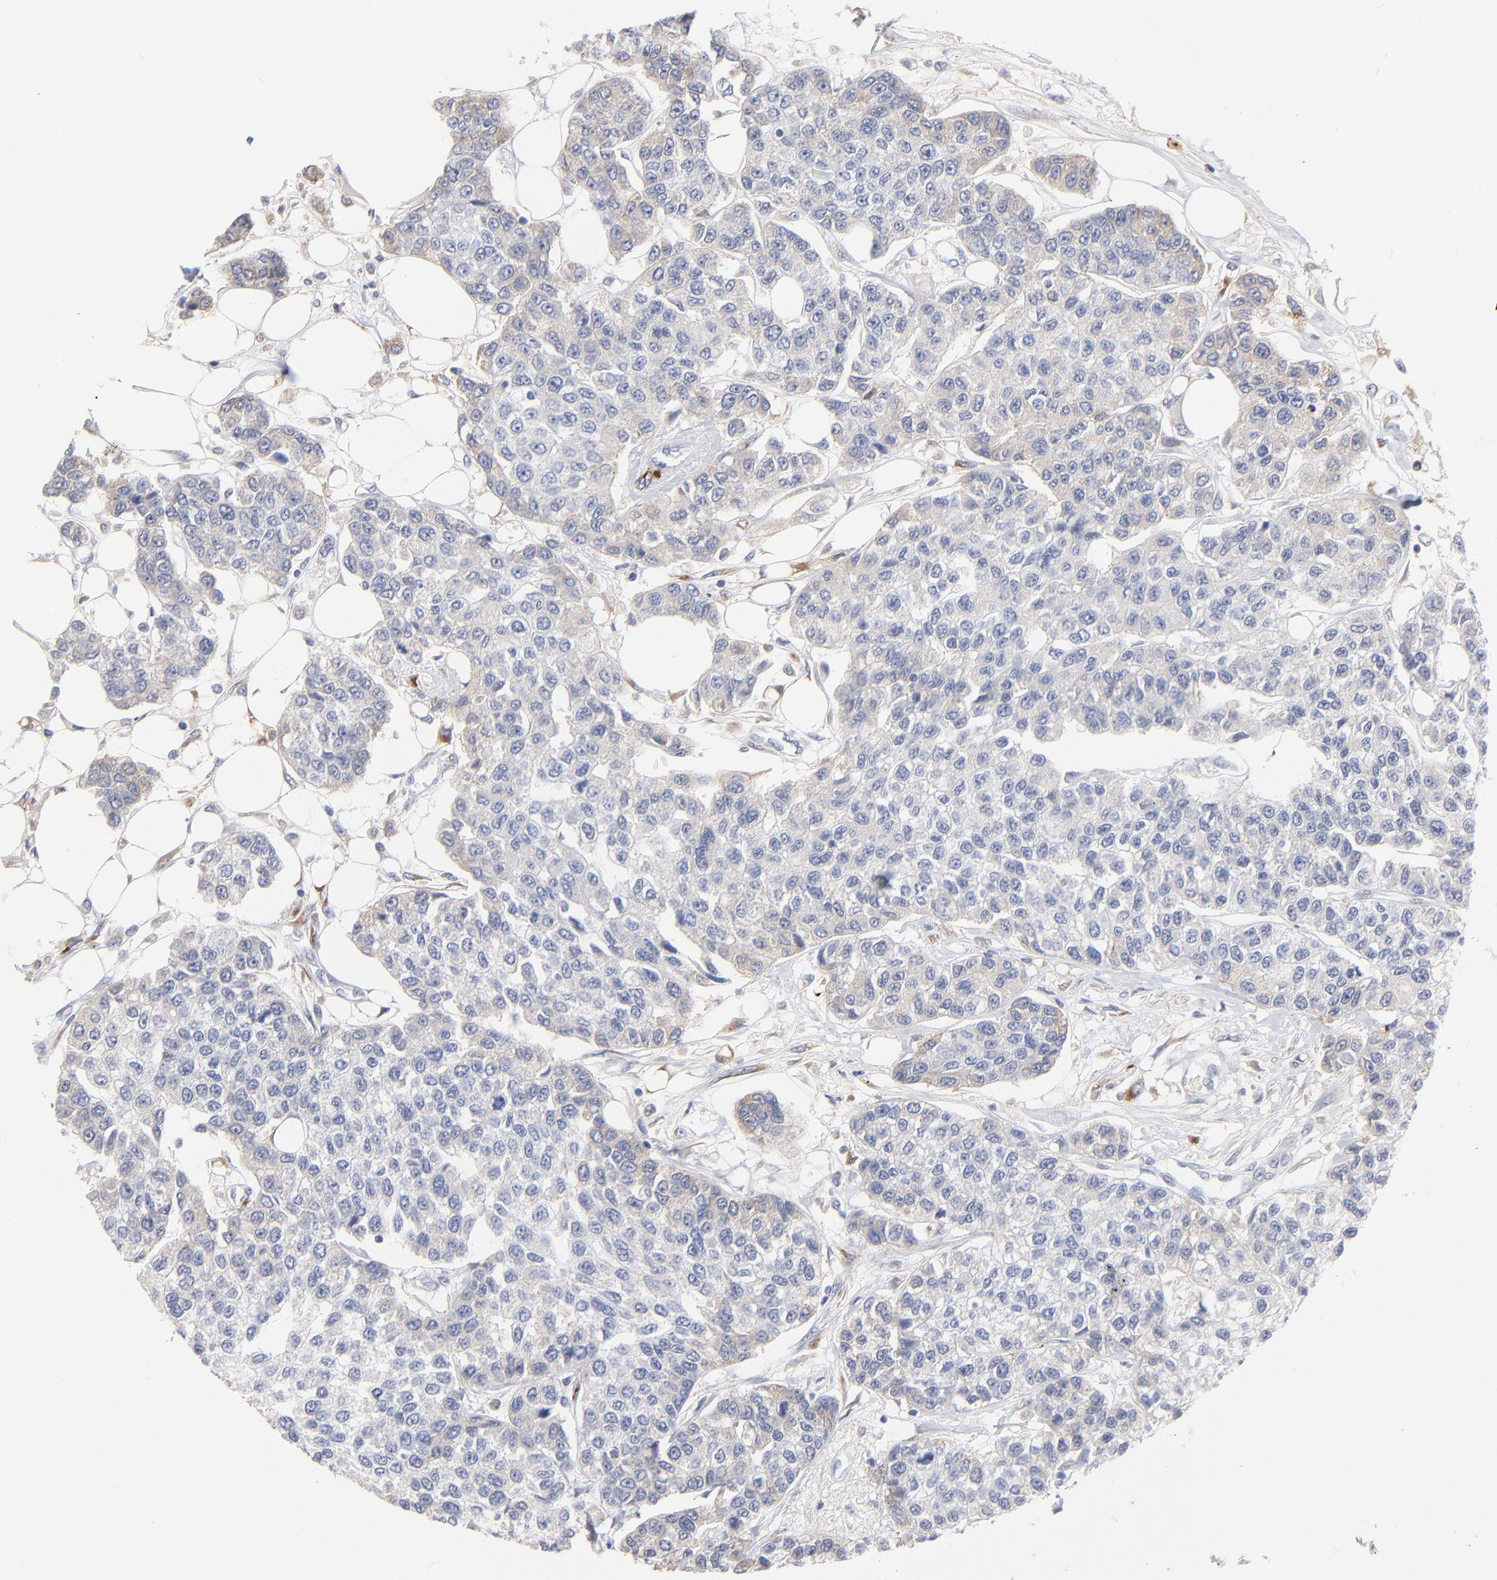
{"staining": {"intensity": "moderate", "quantity": "<25%", "location": "cytoplasmic/membranous"}, "tissue": "breast cancer", "cell_type": "Tumor cells", "image_type": "cancer", "snomed": [{"axis": "morphology", "description": "Duct carcinoma"}, {"axis": "topography", "description": "Breast"}], "caption": "IHC of human breast invasive ductal carcinoma shows low levels of moderate cytoplasmic/membranous positivity in approximately <25% of tumor cells. (DAB IHC with brightfield microscopy, high magnification).", "gene": "F12", "patient": {"sex": "female", "age": 51}}